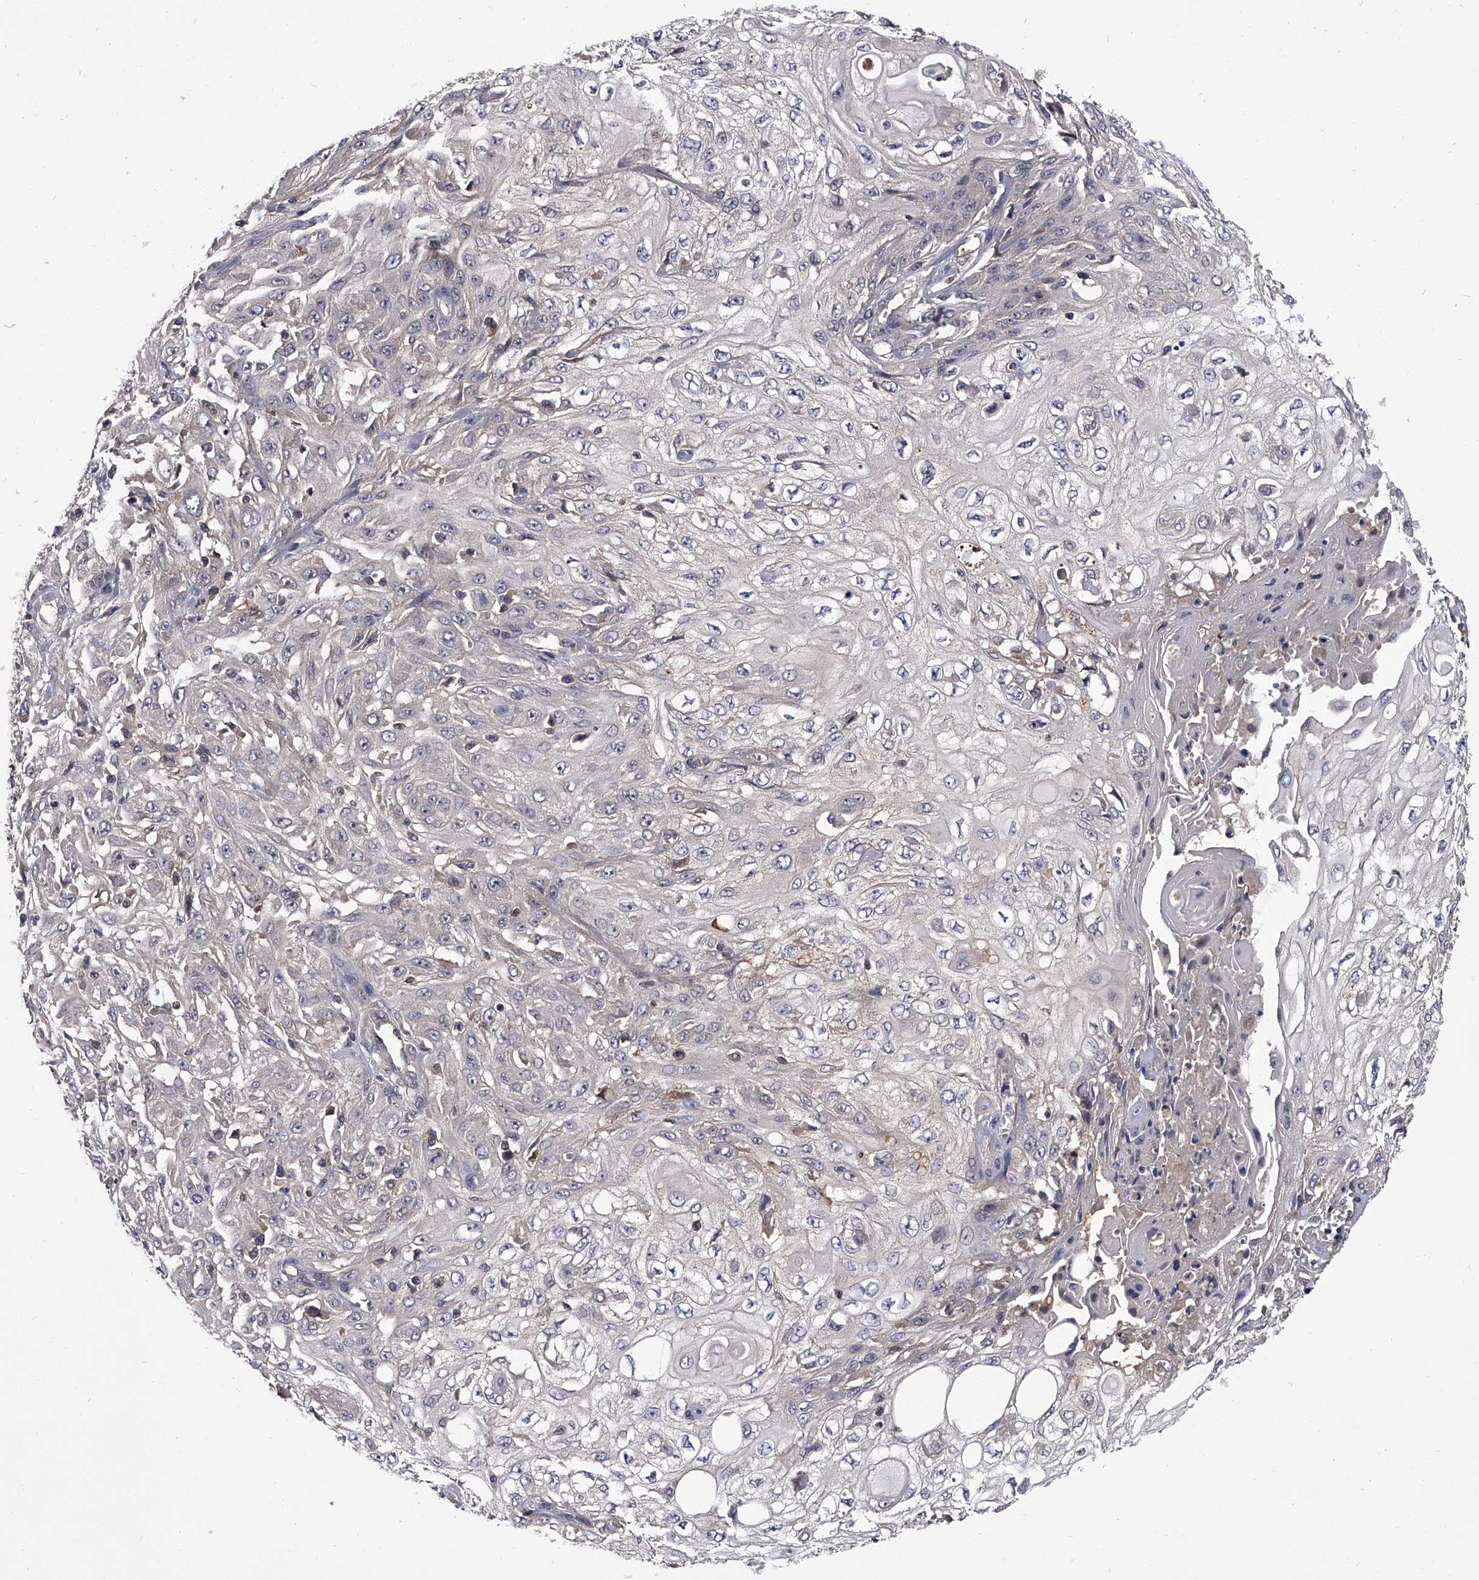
{"staining": {"intensity": "negative", "quantity": "none", "location": "none"}, "tissue": "skin cancer", "cell_type": "Tumor cells", "image_type": "cancer", "snomed": [{"axis": "morphology", "description": "Squamous cell carcinoma, NOS"}, {"axis": "morphology", "description": "Squamous cell carcinoma, metastatic, NOS"}, {"axis": "topography", "description": "Skin"}, {"axis": "topography", "description": "Lymph node"}], "caption": "High power microscopy photomicrograph of an immunohistochemistry (IHC) histopathology image of skin cancer (metastatic squamous cell carcinoma), revealing no significant staining in tumor cells.", "gene": "SLC18B1", "patient": {"sex": "male", "age": 75}}